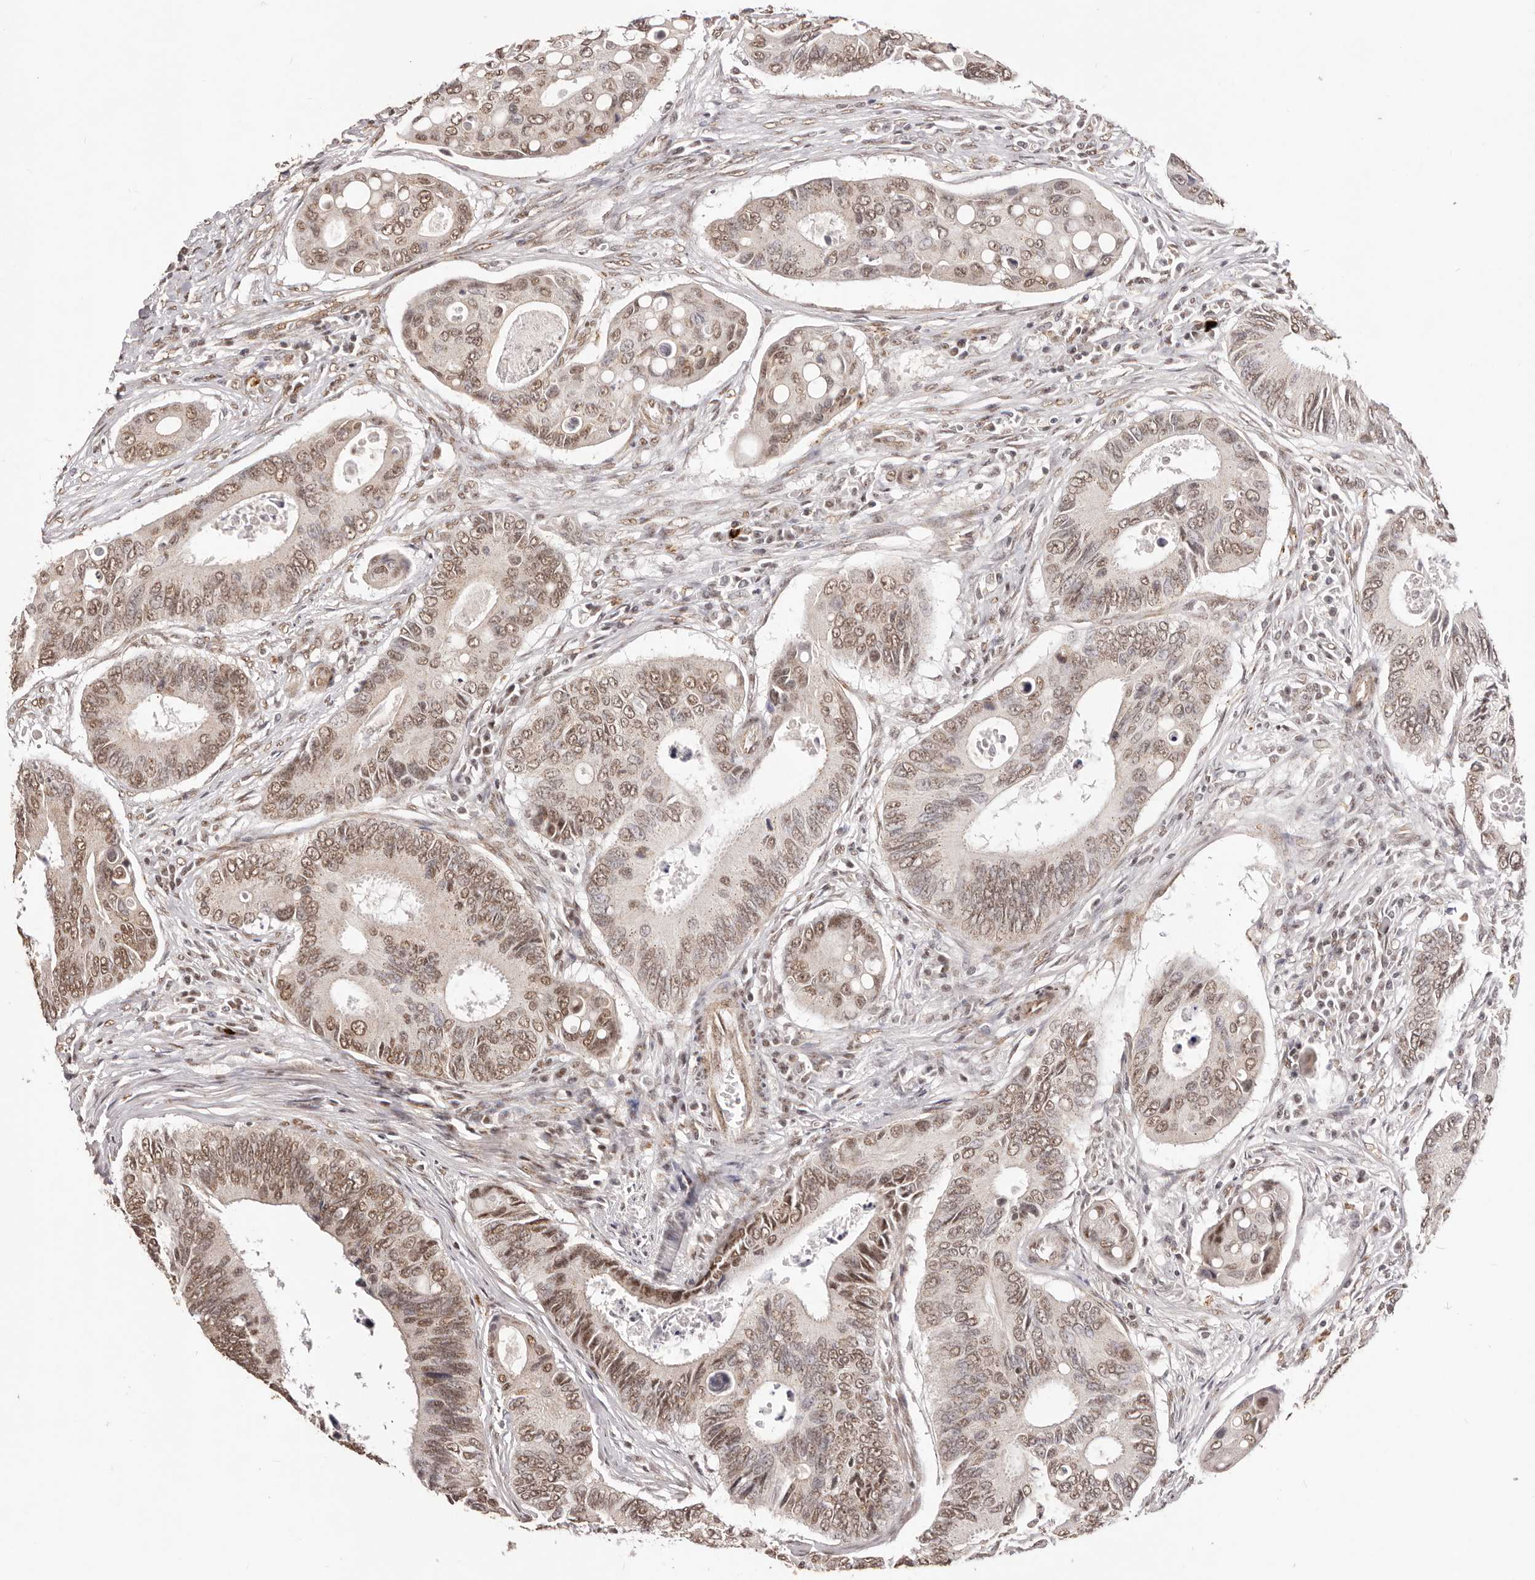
{"staining": {"intensity": "moderate", "quantity": ">75%", "location": "nuclear"}, "tissue": "colorectal cancer", "cell_type": "Tumor cells", "image_type": "cancer", "snomed": [{"axis": "morphology", "description": "Inflammation, NOS"}, {"axis": "morphology", "description": "Adenocarcinoma, NOS"}, {"axis": "topography", "description": "Colon"}], "caption": "Protein expression analysis of colorectal adenocarcinoma exhibits moderate nuclear positivity in about >75% of tumor cells.", "gene": "RPS6KA5", "patient": {"sex": "male", "age": 72}}